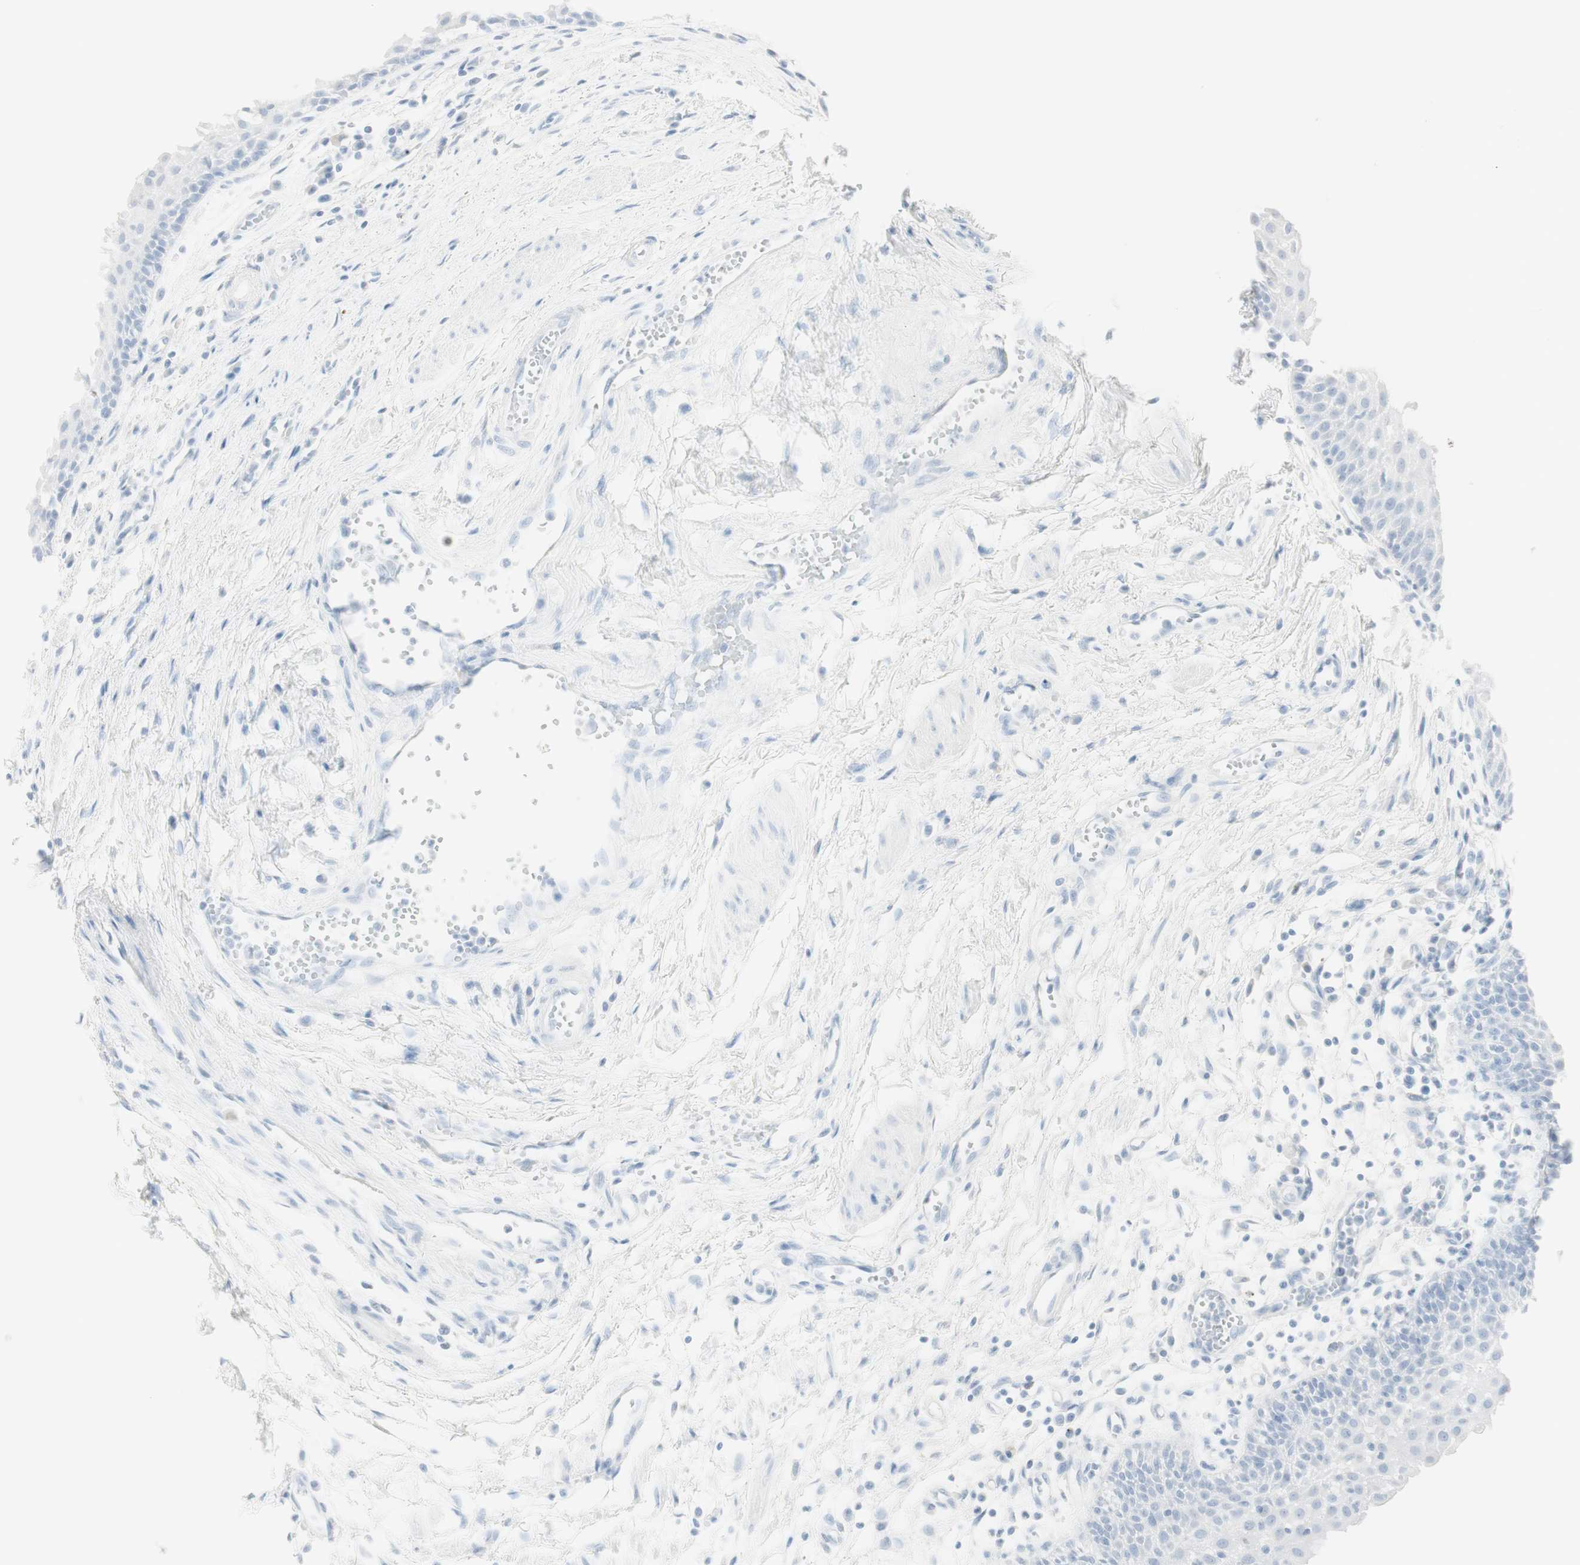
{"staining": {"intensity": "negative", "quantity": "none", "location": "none"}, "tissue": "urothelial cancer", "cell_type": "Tumor cells", "image_type": "cancer", "snomed": [{"axis": "morphology", "description": "Urothelial carcinoma, High grade"}, {"axis": "topography", "description": "Urinary bladder"}], "caption": "Urothelial cancer was stained to show a protein in brown. There is no significant staining in tumor cells.", "gene": "NAPSA", "patient": {"sex": "female", "age": 85}}